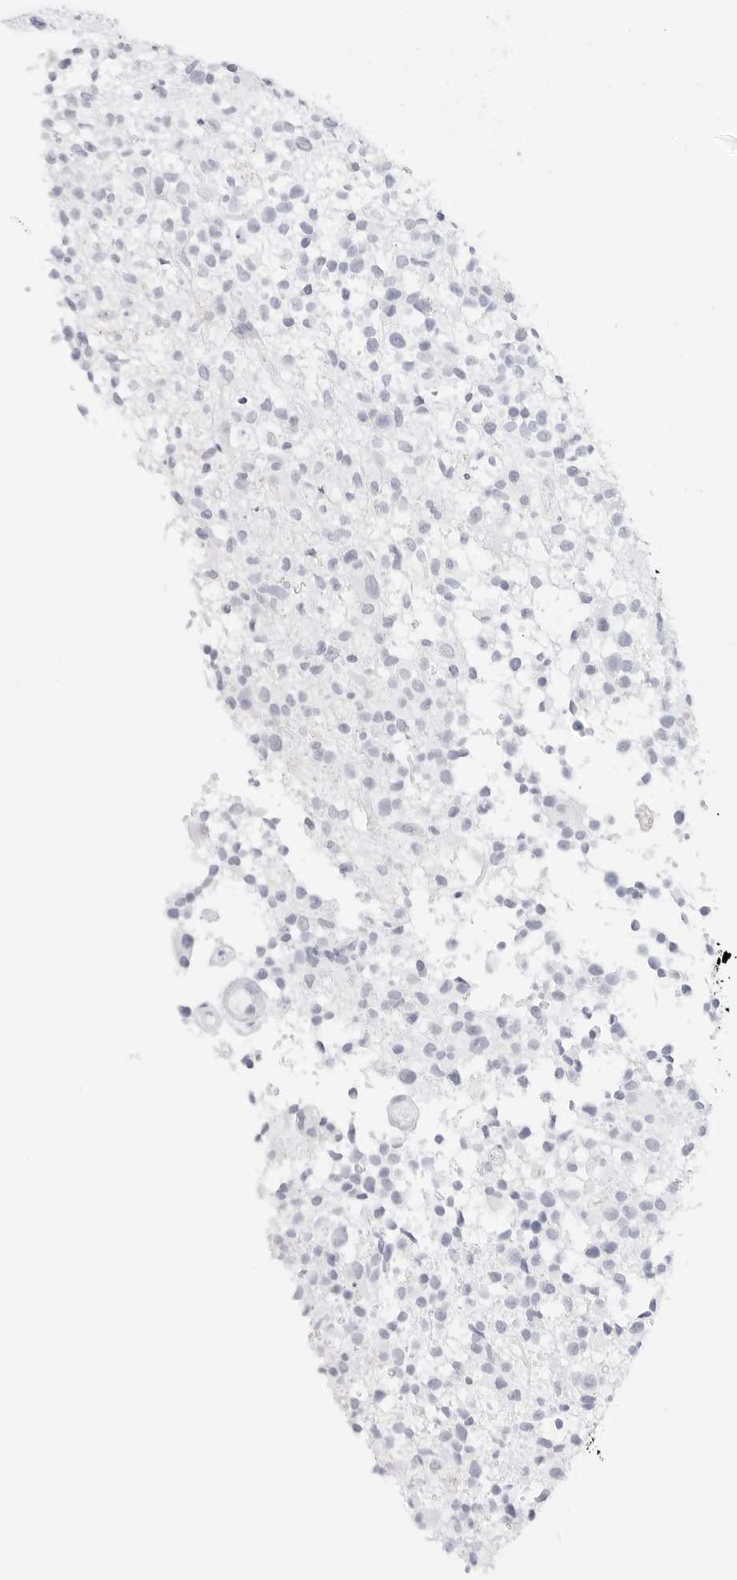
{"staining": {"intensity": "negative", "quantity": "none", "location": "none"}, "tissue": "glioma", "cell_type": "Tumor cells", "image_type": "cancer", "snomed": [{"axis": "morphology", "description": "Glioma, malignant, High grade"}, {"axis": "morphology", "description": "Glioblastoma, NOS"}, {"axis": "topography", "description": "Brain"}], "caption": "A photomicrograph of malignant glioma (high-grade) stained for a protein exhibits no brown staining in tumor cells. Nuclei are stained in blue.", "gene": "TFF2", "patient": {"sex": "male", "age": 60}}